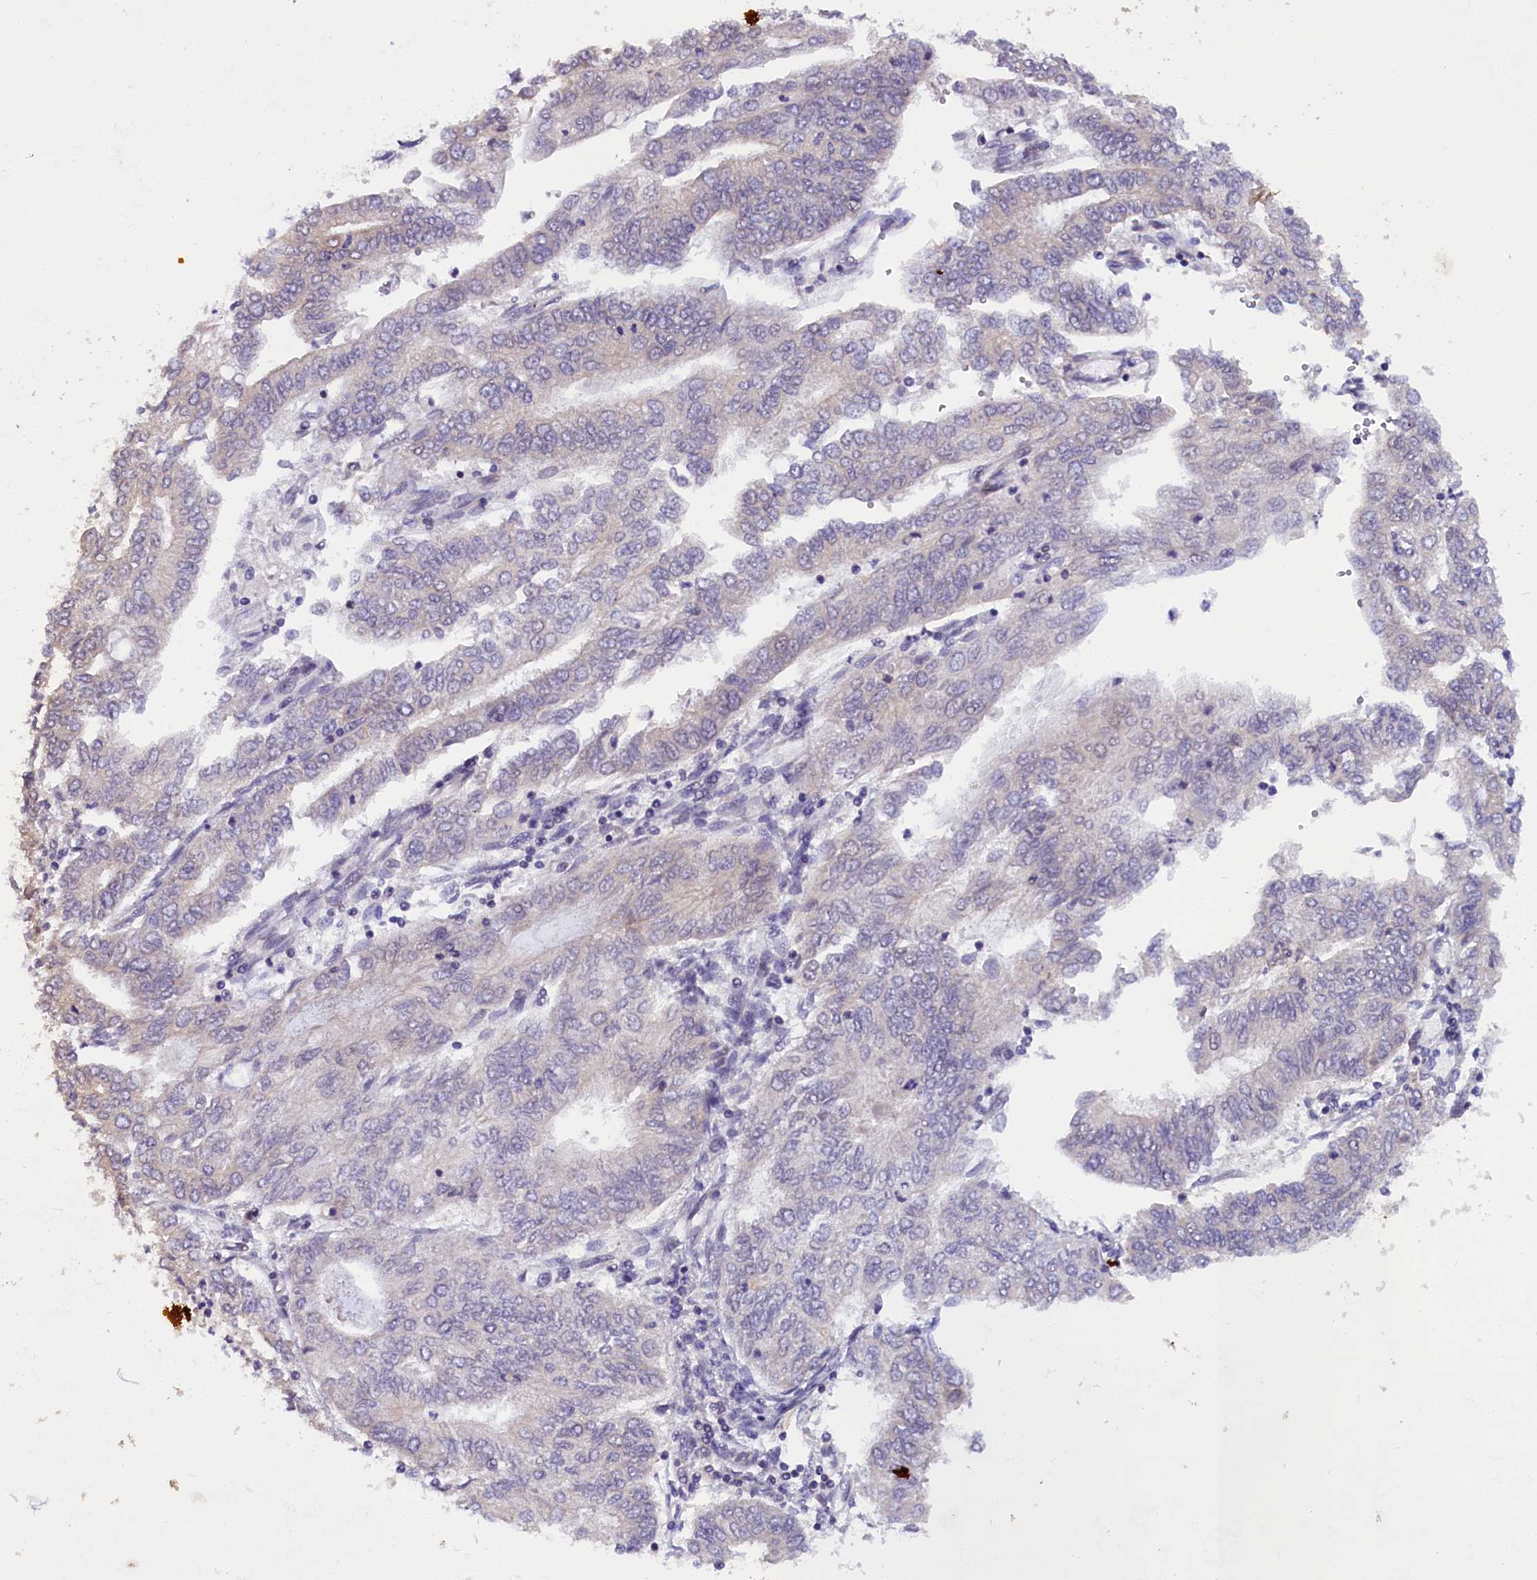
{"staining": {"intensity": "negative", "quantity": "none", "location": "none"}, "tissue": "endometrial cancer", "cell_type": "Tumor cells", "image_type": "cancer", "snomed": [{"axis": "morphology", "description": "Adenocarcinoma, NOS"}, {"axis": "topography", "description": "Endometrium"}], "caption": "Tumor cells show no significant expression in adenocarcinoma (endometrial). Brightfield microscopy of immunohistochemistry stained with DAB (3,3'-diaminobenzidine) (brown) and hematoxylin (blue), captured at high magnification.", "gene": "TBCB", "patient": {"sex": "female", "age": 68}}